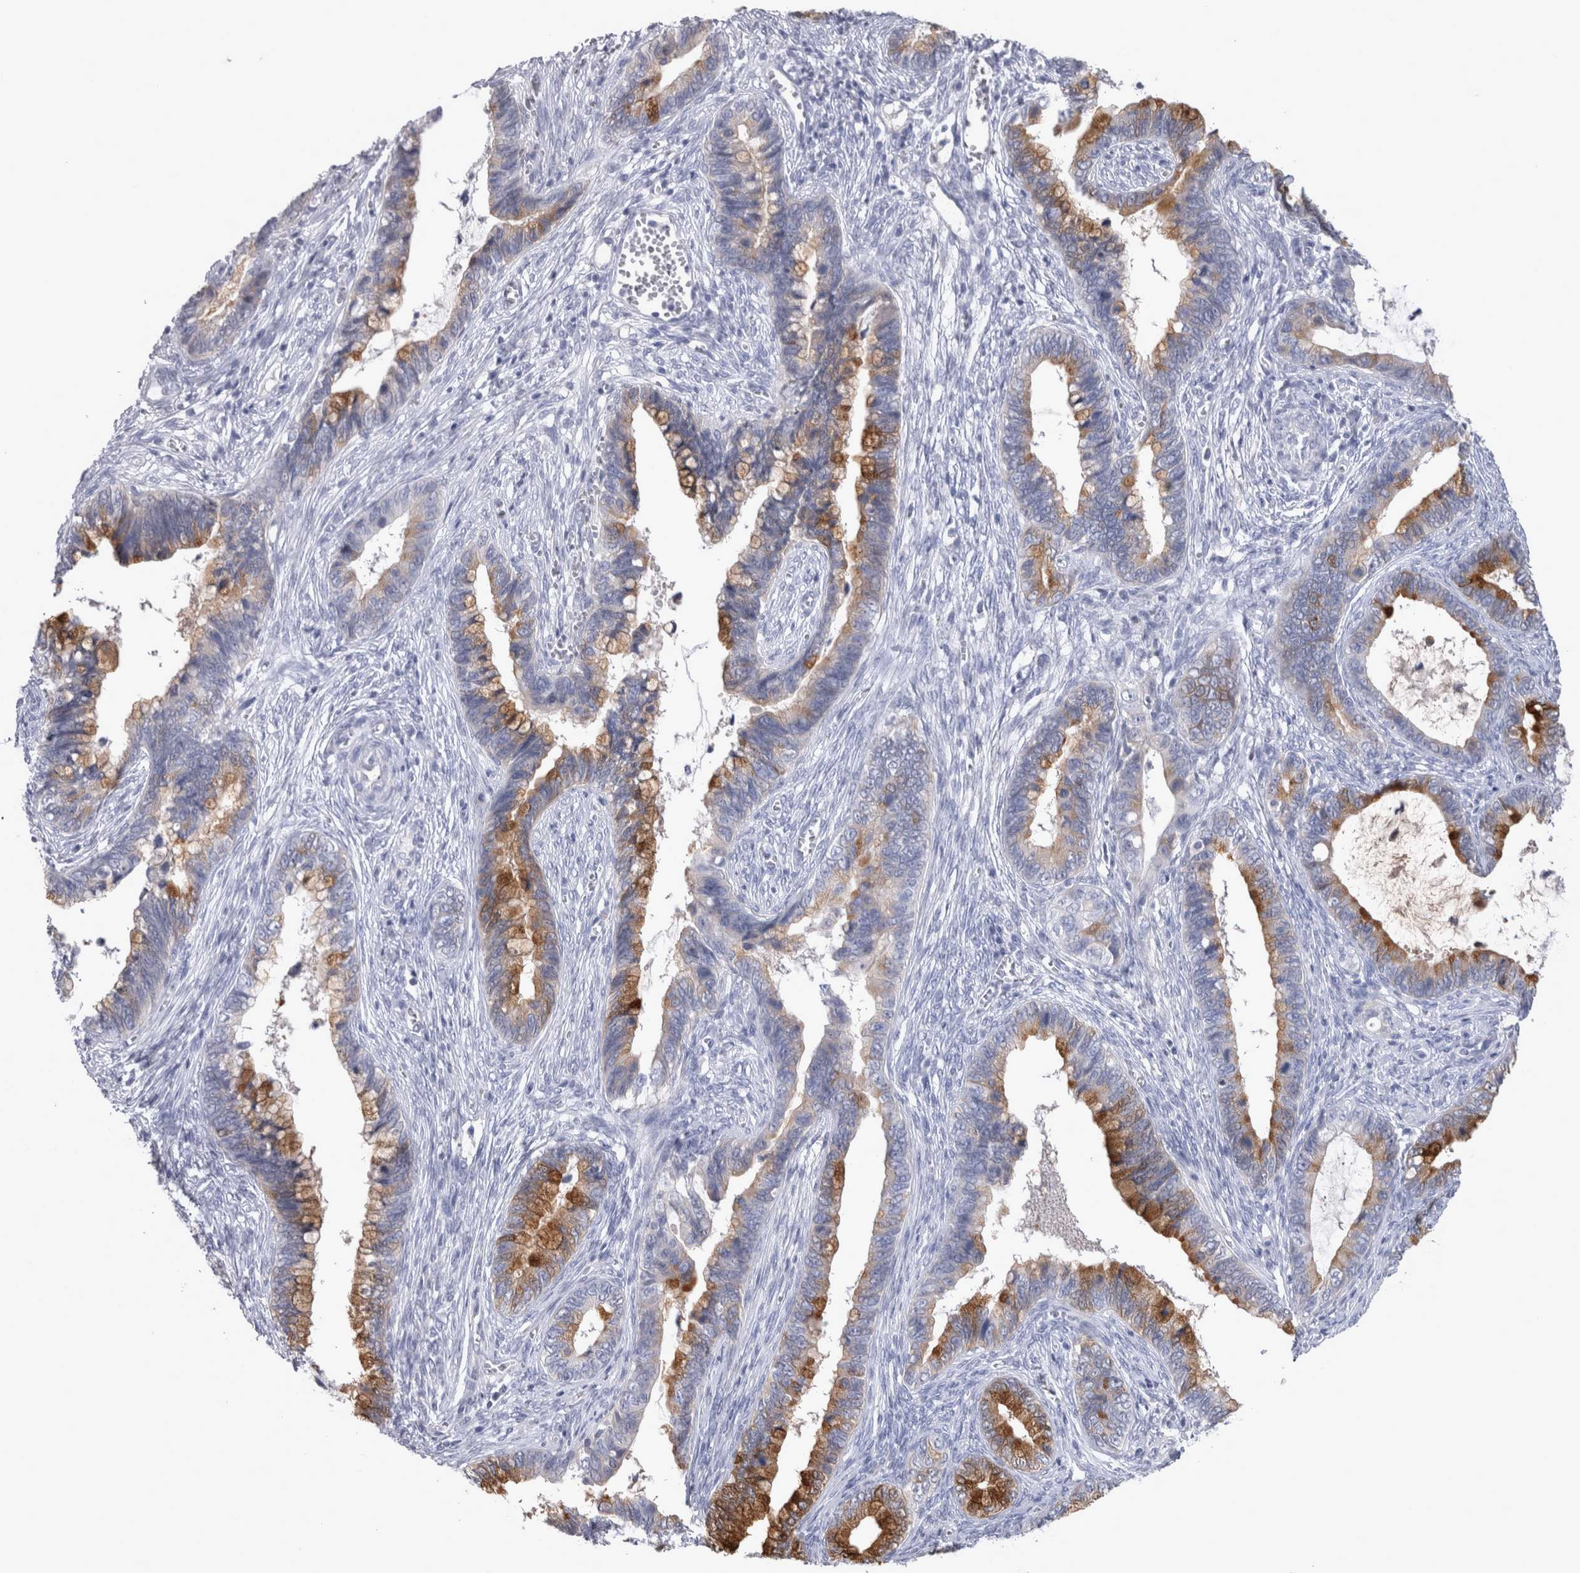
{"staining": {"intensity": "strong", "quantity": ">75%", "location": "cytoplasmic/membranous"}, "tissue": "cervical cancer", "cell_type": "Tumor cells", "image_type": "cancer", "snomed": [{"axis": "morphology", "description": "Adenocarcinoma, NOS"}, {"axis": "topography", "description": "Cervix"}], "caption": "About >75% of tumor cells in cervical adenocarcinoma reveal strong cytoplasmic/membranous protein expression as visualized by brown immunohistochemical staining.", "gene": "MSMB", "patient": {"sex": "female", "age": 44}}